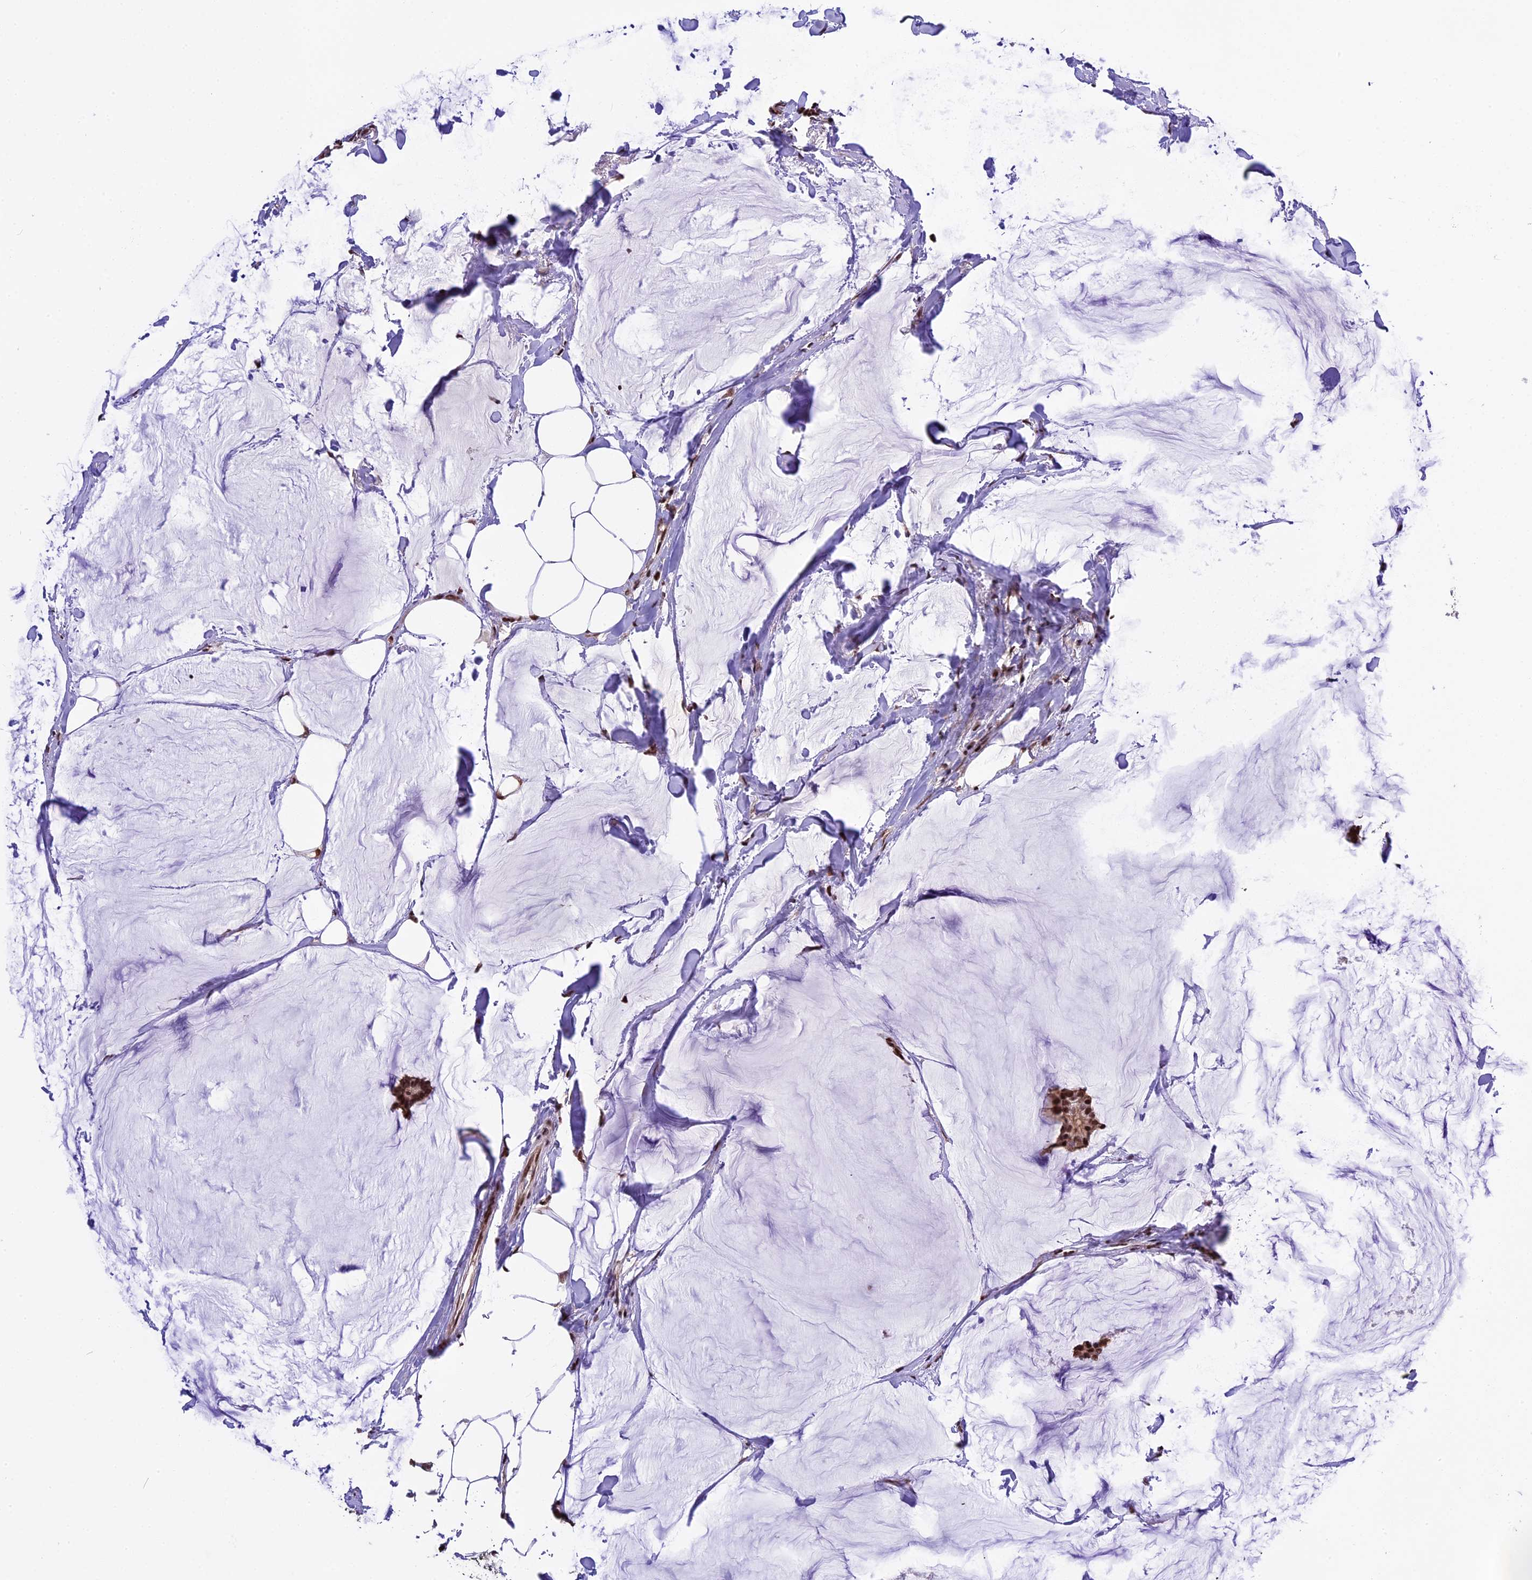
{"staining": {"intensity": "moderate", "quantity": ">75%", "location": "nuclear"}, "tissue": "breast cancer", "cell_type": "Tumor cells", "image_type": "cancer", "snomed": [{"axis": "morphology", "description": "Duct carcinoma"}, {"axis": "topography", "description": "Breast"}], "caption": "A photomicrograph showing moderate nuclear expression in about >75% of tumor cells in infiltrating ductal carcinoma (breast), as visualized by brown immunohistochemical staining.", "gene": "POLR3E", "patient": {"sex": "female", "age": 93}}